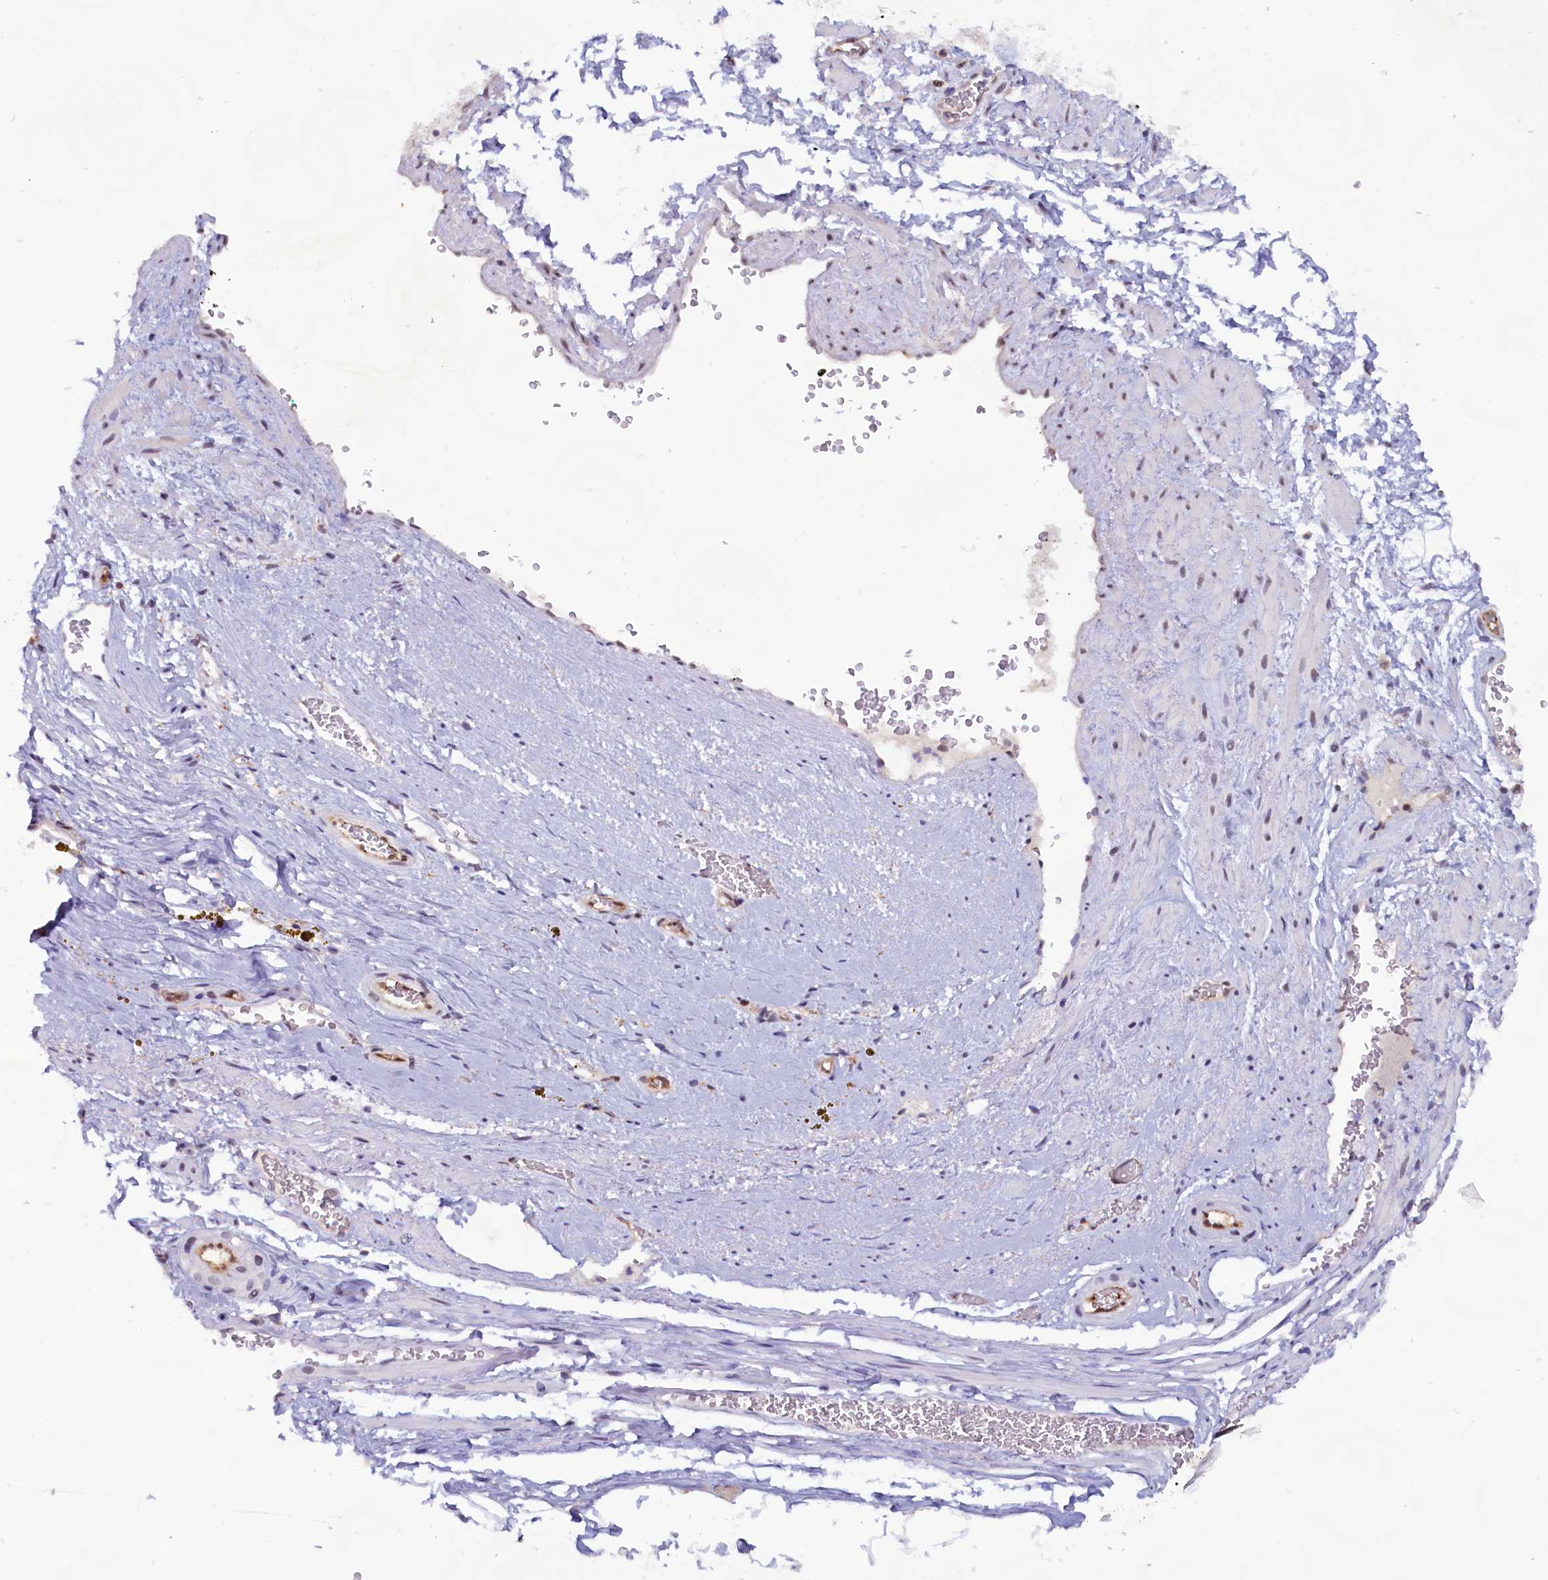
{"staining": {"intensity": "negative", "quantity": "none", "location": "none"}, "tissue": "adipose tissue", "cell_type": "Adipocytes", "image_type": "normal", "snomed": [{"axis": "morphology", "description": "Normal tissue, NOS"}, {"axis": "morphology", "description": "Adenocarcinoma, Low grade"}, {"axis": "topography", "description": "Prostate"}, {"axis": "topography", "description": "Peripheral nerve tissue"}], "caption": "DAB (3,3'-diaminobenzidine) immunohistochemical staining of benign adipose tissue reveals no significant positivity in adipocytes.", "gene": "C1D", "patient": {"sex": "male", "age": 63}}